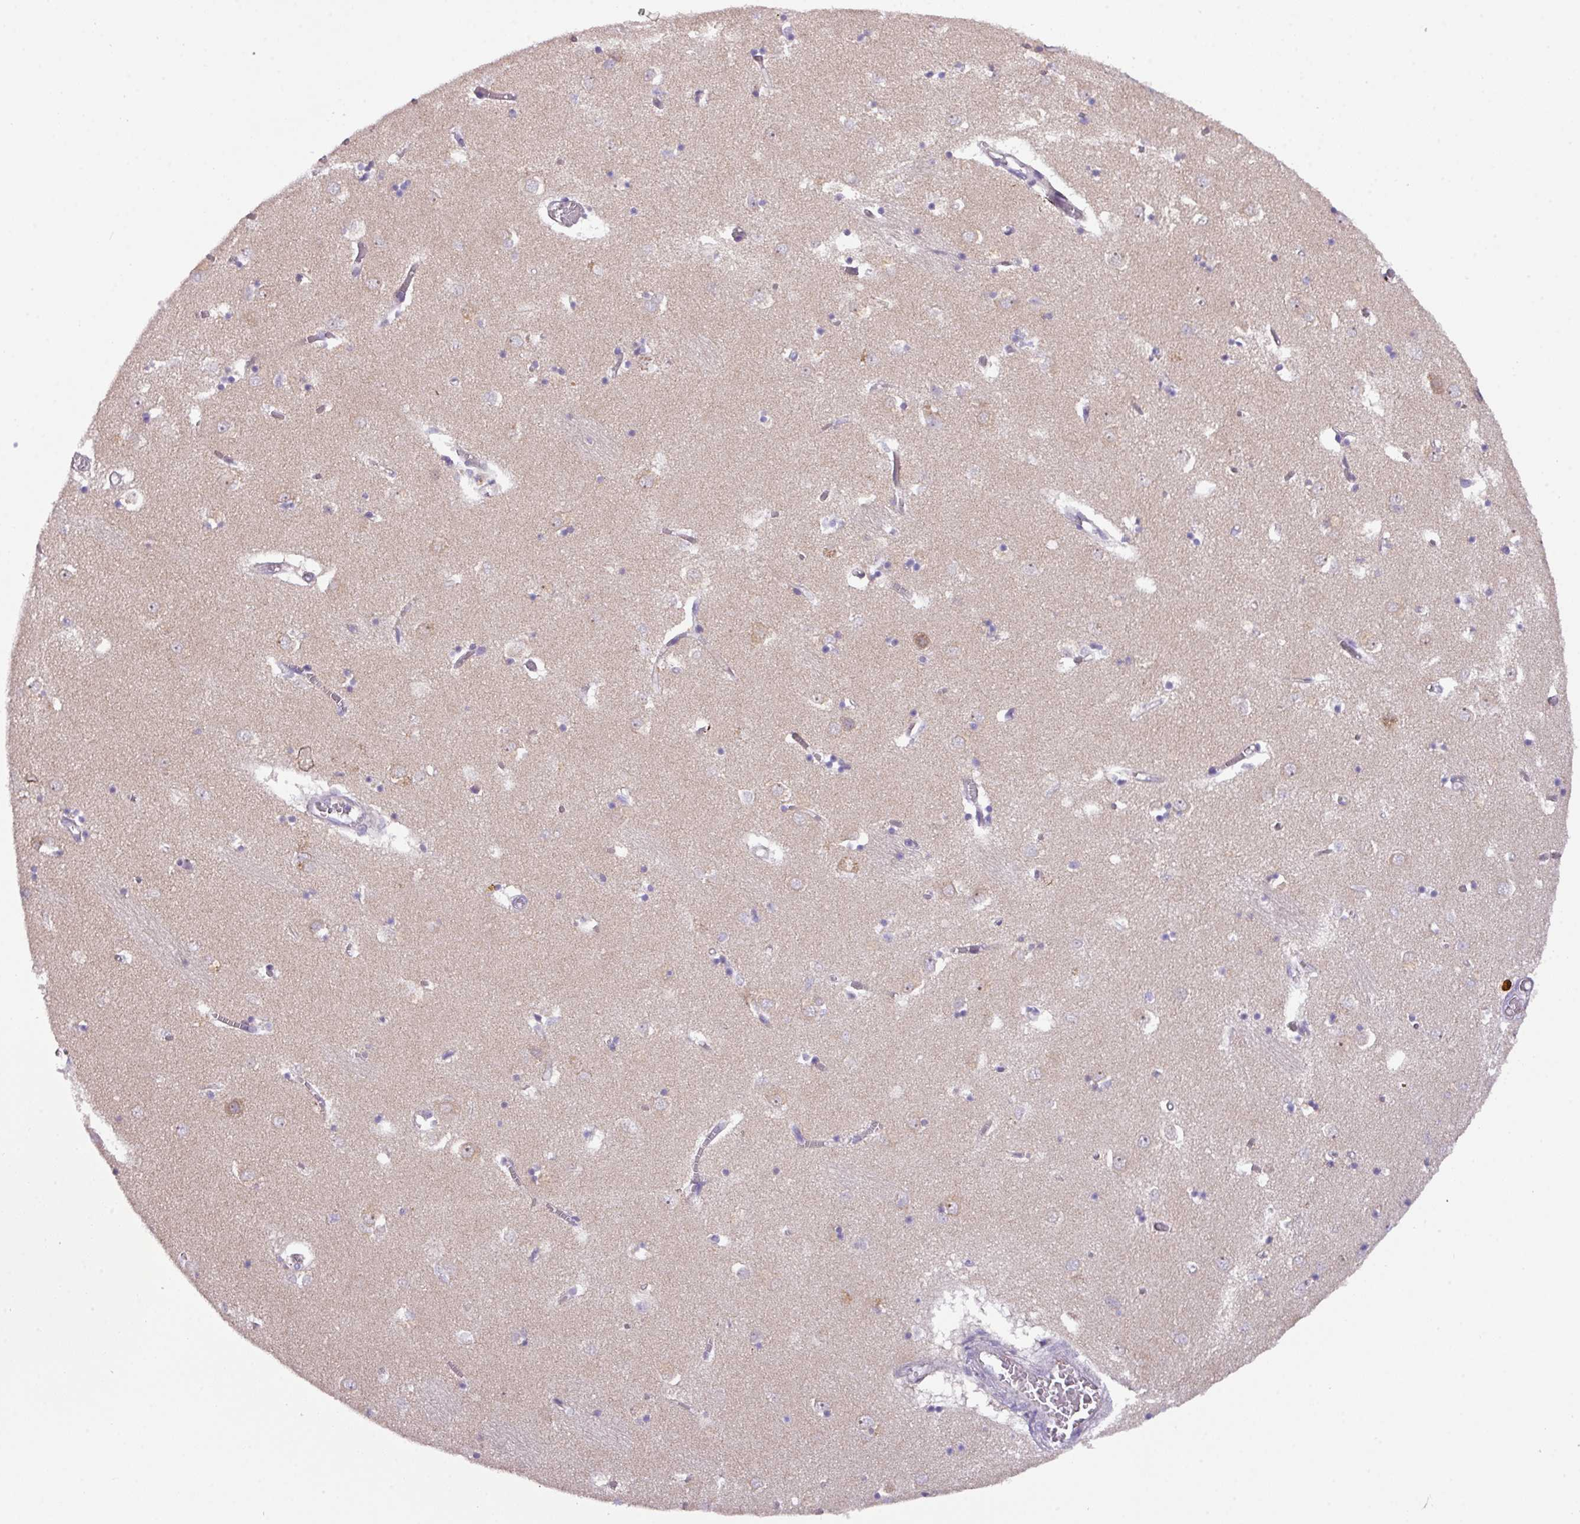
{"staining": {"intensity": "negative", "quantity": "none", "location": "none"}, "tissue": "caudate", "cell_type": "Glial cells", "image_type": "normal", "snomed": [{"axis": "morphology", "description": "Normal tissue, NOS"}, {"axis": "topography", "description": "Lateral ventricle wall"}], "caption": "IHC of unremarkable human caudate demonstrates no staining in glial cells.", "gene": "ZNF394", "patient": {"sex": "male", "age": 70}}